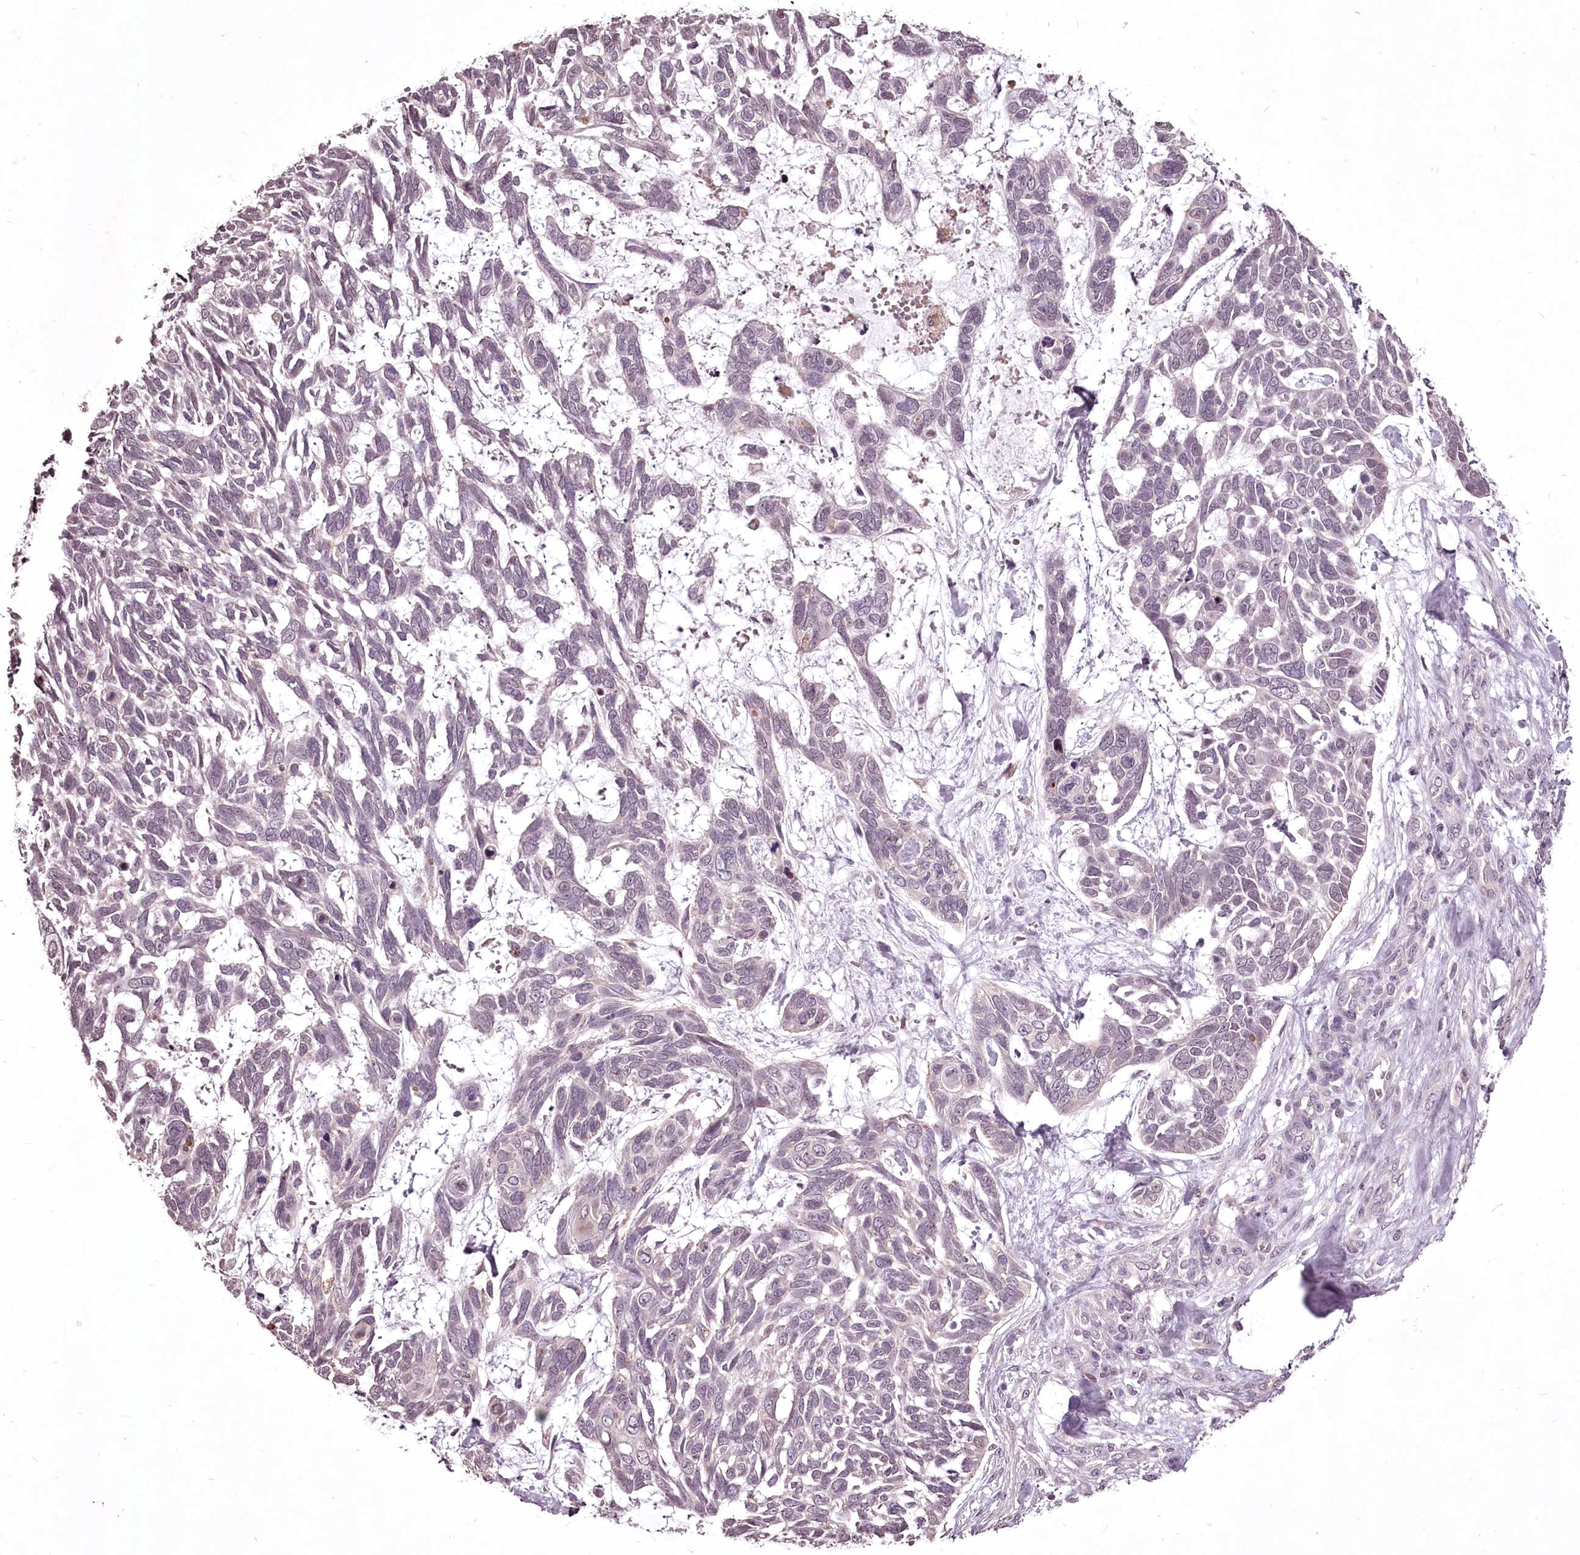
{"staining": {"intensity": "negative", "quantity": "none", "location": "none"}, "tissue": "skin cancer", "cell_type": "Tumor cells", "image_type": "cancer", "snomed": [{"axis": "morphology", "description": "Basal cell carcinoma"}, {"axis": "topography", "description": "Skin"}], "caption": "Protein analysis of basal cell carcinoma (skin) exhibits no significant staining in tumor cells. The staining is performed using DAB brown chromogen with nuclei counter-stained in using hematoxylin.", "gene": "ADRA1D", "patient": {"sex": "male", "age": 88}}